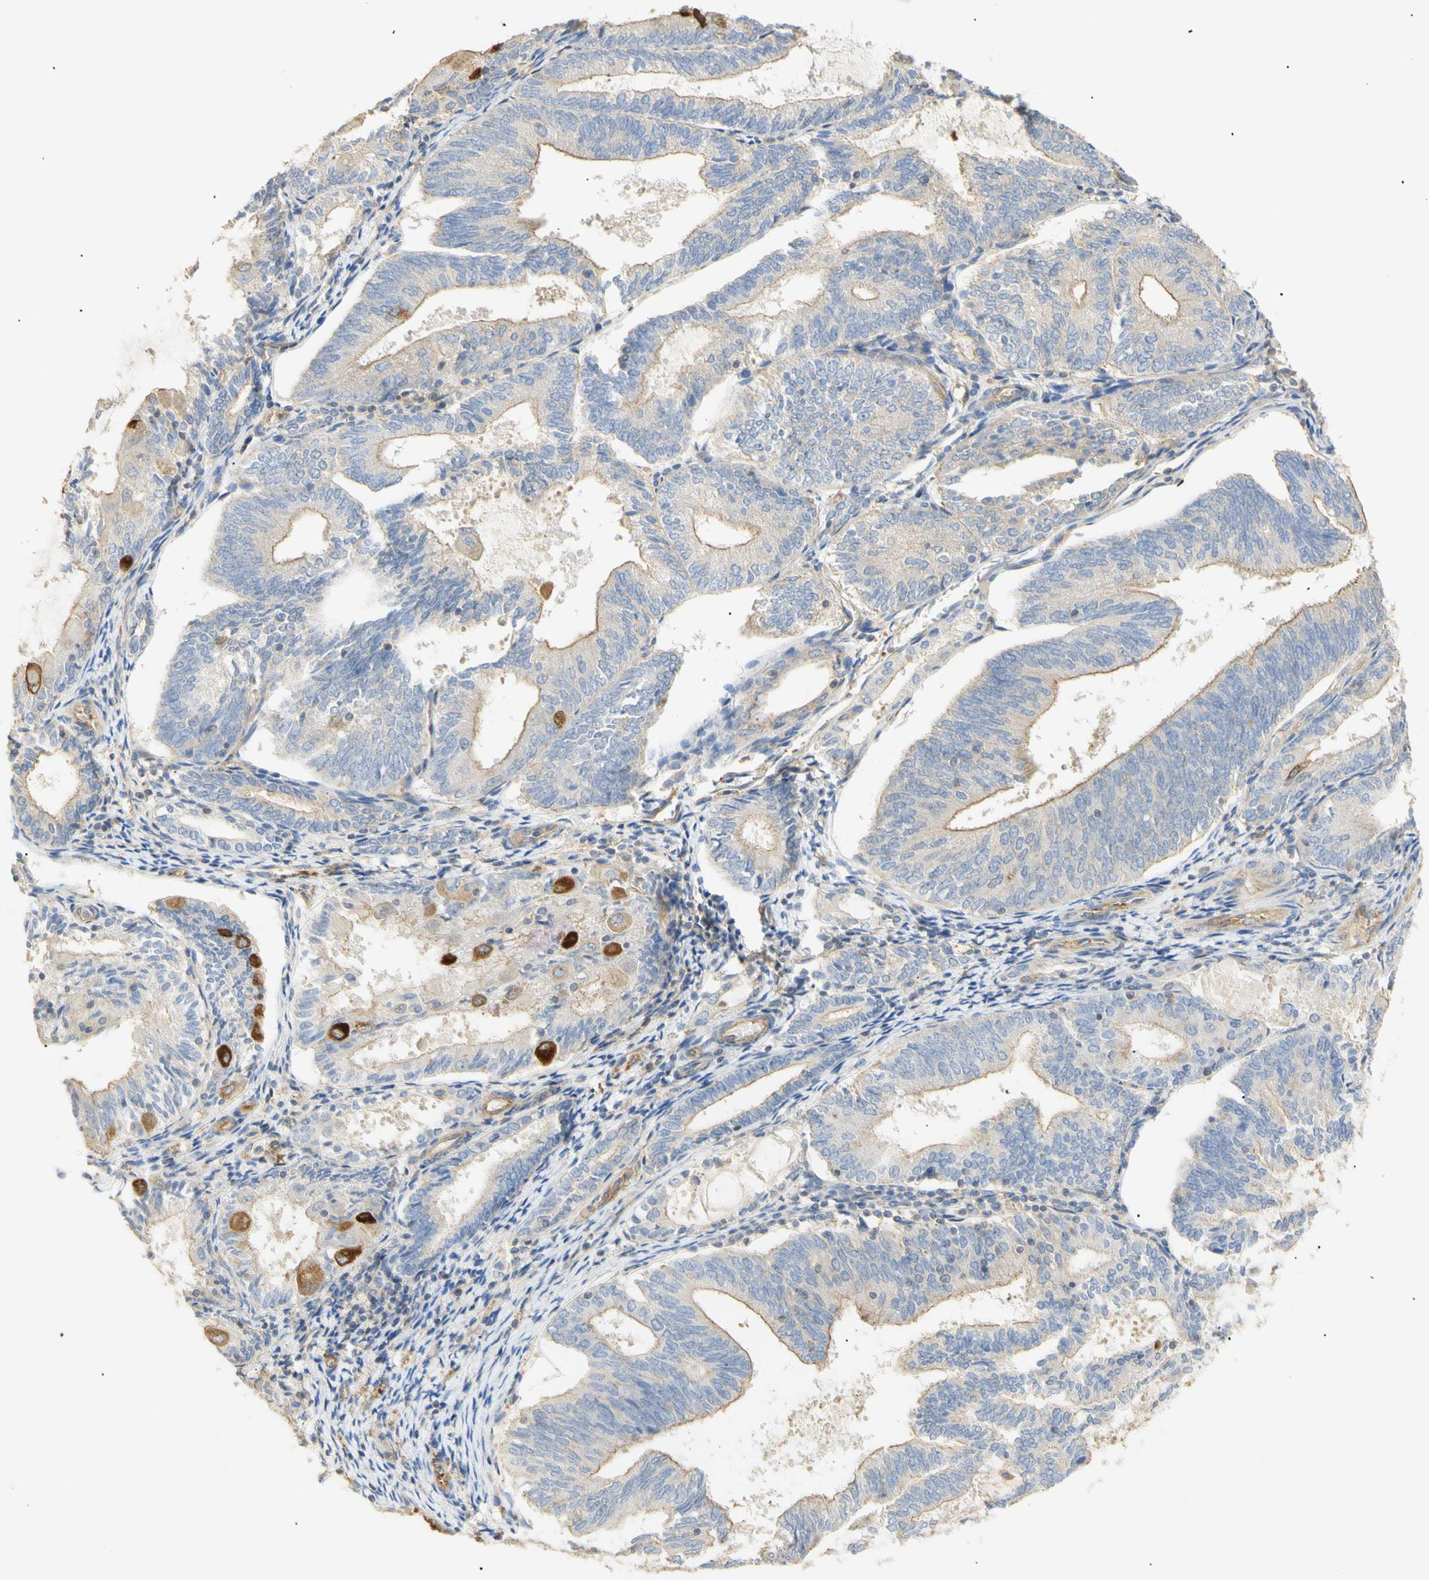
{"staining": {"intensity": "moderate", "quantity": "<25%", "location": "cytoplasmic/membranous"}, "tissue": "endometrial cancer", "cell_type": "Tumor cells", "image_type": "cancer", "snomed": [{"axis": "morphology", "description": "Adenocarcinoma, NOS"}, {"axis": "topography", "description": "Endometrium"}], "caption": "Tumor cells demonstrate low levels of moderate cytoplasmic/membranous staining in about <25% of cells in adenocarcinoma (endometrial). (Stains: DAB in brown, nuclei in blue, Microscopy: brightfield microscopy at high magnification).", "gene": "KCNE4", "patient": {"sex": "female", "age": 81}}